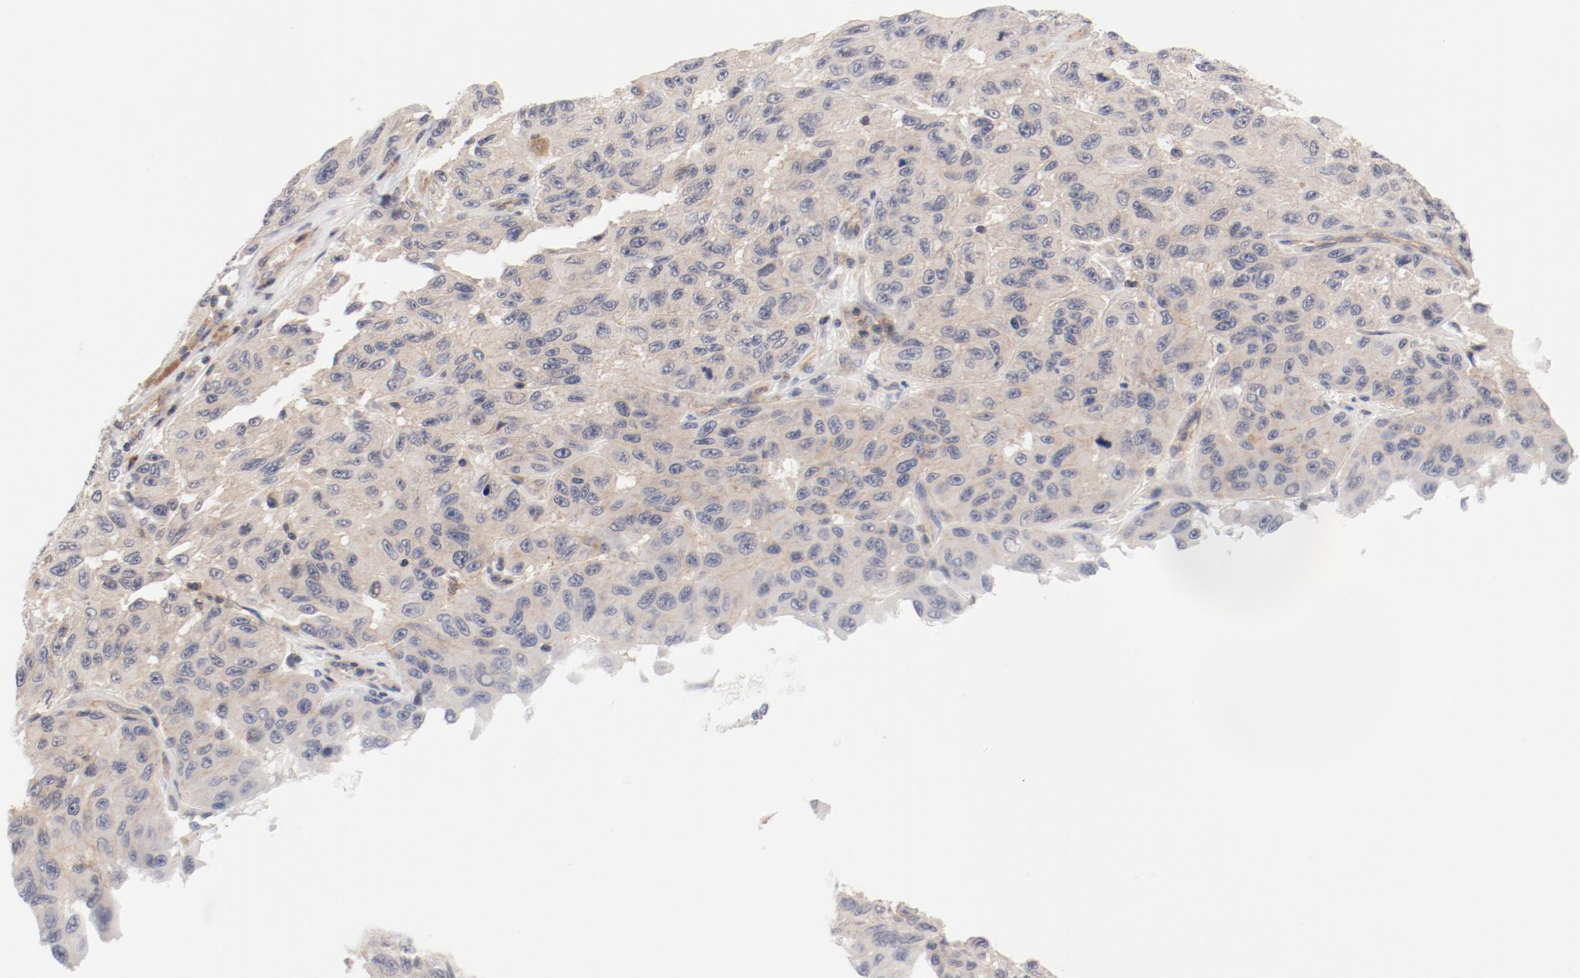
{"staining": {"intensity": "weak", "quantity": "25%-75%", "location": "cytoplasmic/membranous"}, "tissue": "melanoma", "cell_type": "Tumor cells", "image_type": "cancer", "snomed": [{"axis": "morphology", "description": "Malignant melanoma, NOS"}, {"axis": "topography", "description": "Skin"}], "caption": "Protein staining of melanoma tissue displays weak cytoplasmic/membranous expression in approximately 25%-75% of tumor cells.", "gene": "ZNF267", "patient": {"sex": "male", "age": 30}}